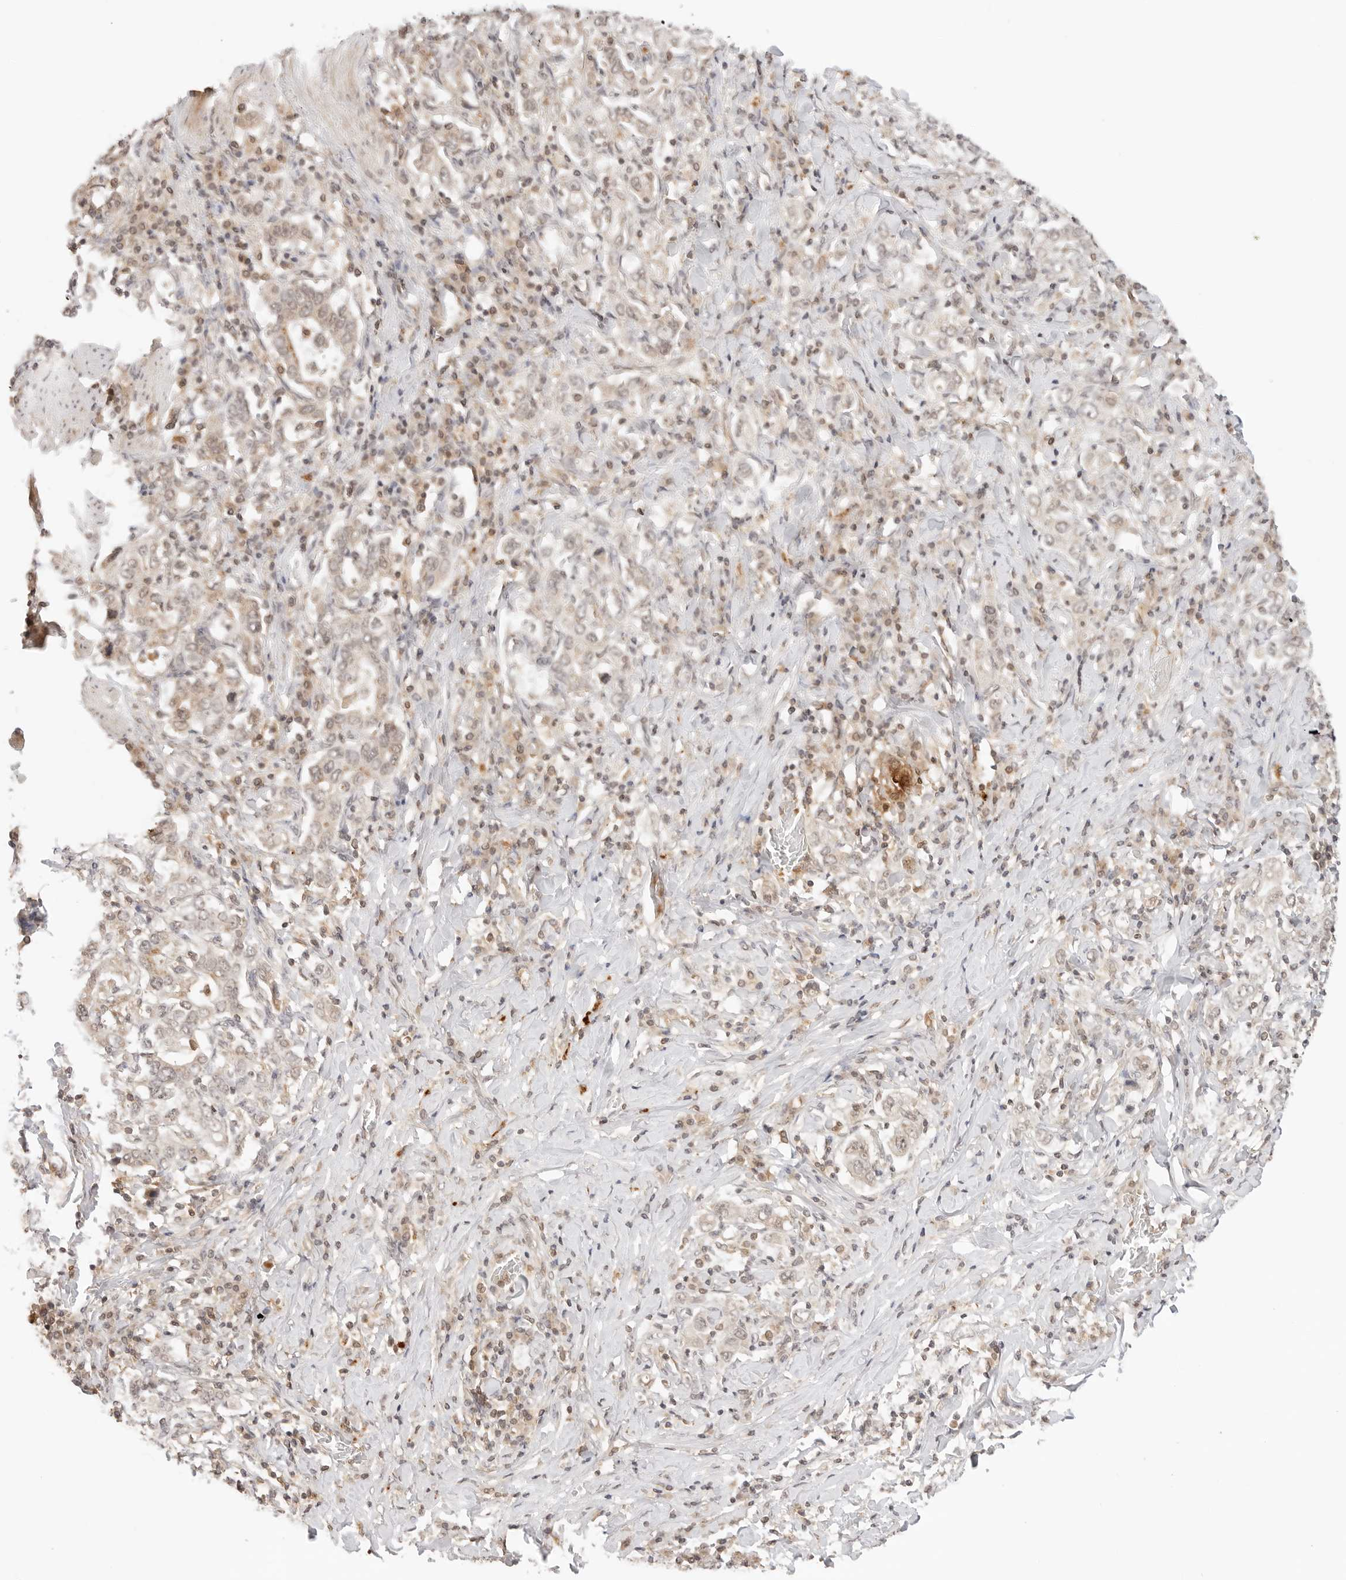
{"staining": {"intensity": "weak", "quantity": "<25%", "location": "cytoplasmic/membranous"}, "tissue": "stomach cancer", "cell_type": "Tumor cells", "image_type": "cancer", "snomed": [{"axis": "morphology", "description": "Adenocarcinoma, NOS"}, {"axis": "topography", "description": "Stomach, upper"}], "caption": "This histopathology image is of adenocarcinoma (stomach) stained with immunohistochemistry (IHC) to label a protein in brown with the nuclei are counter-stained blue. There is no expression in tumor cells. (DAB IHC, high magnification).", "gene": "GPR34", "patient": {"sex": "male", "age": 62}}